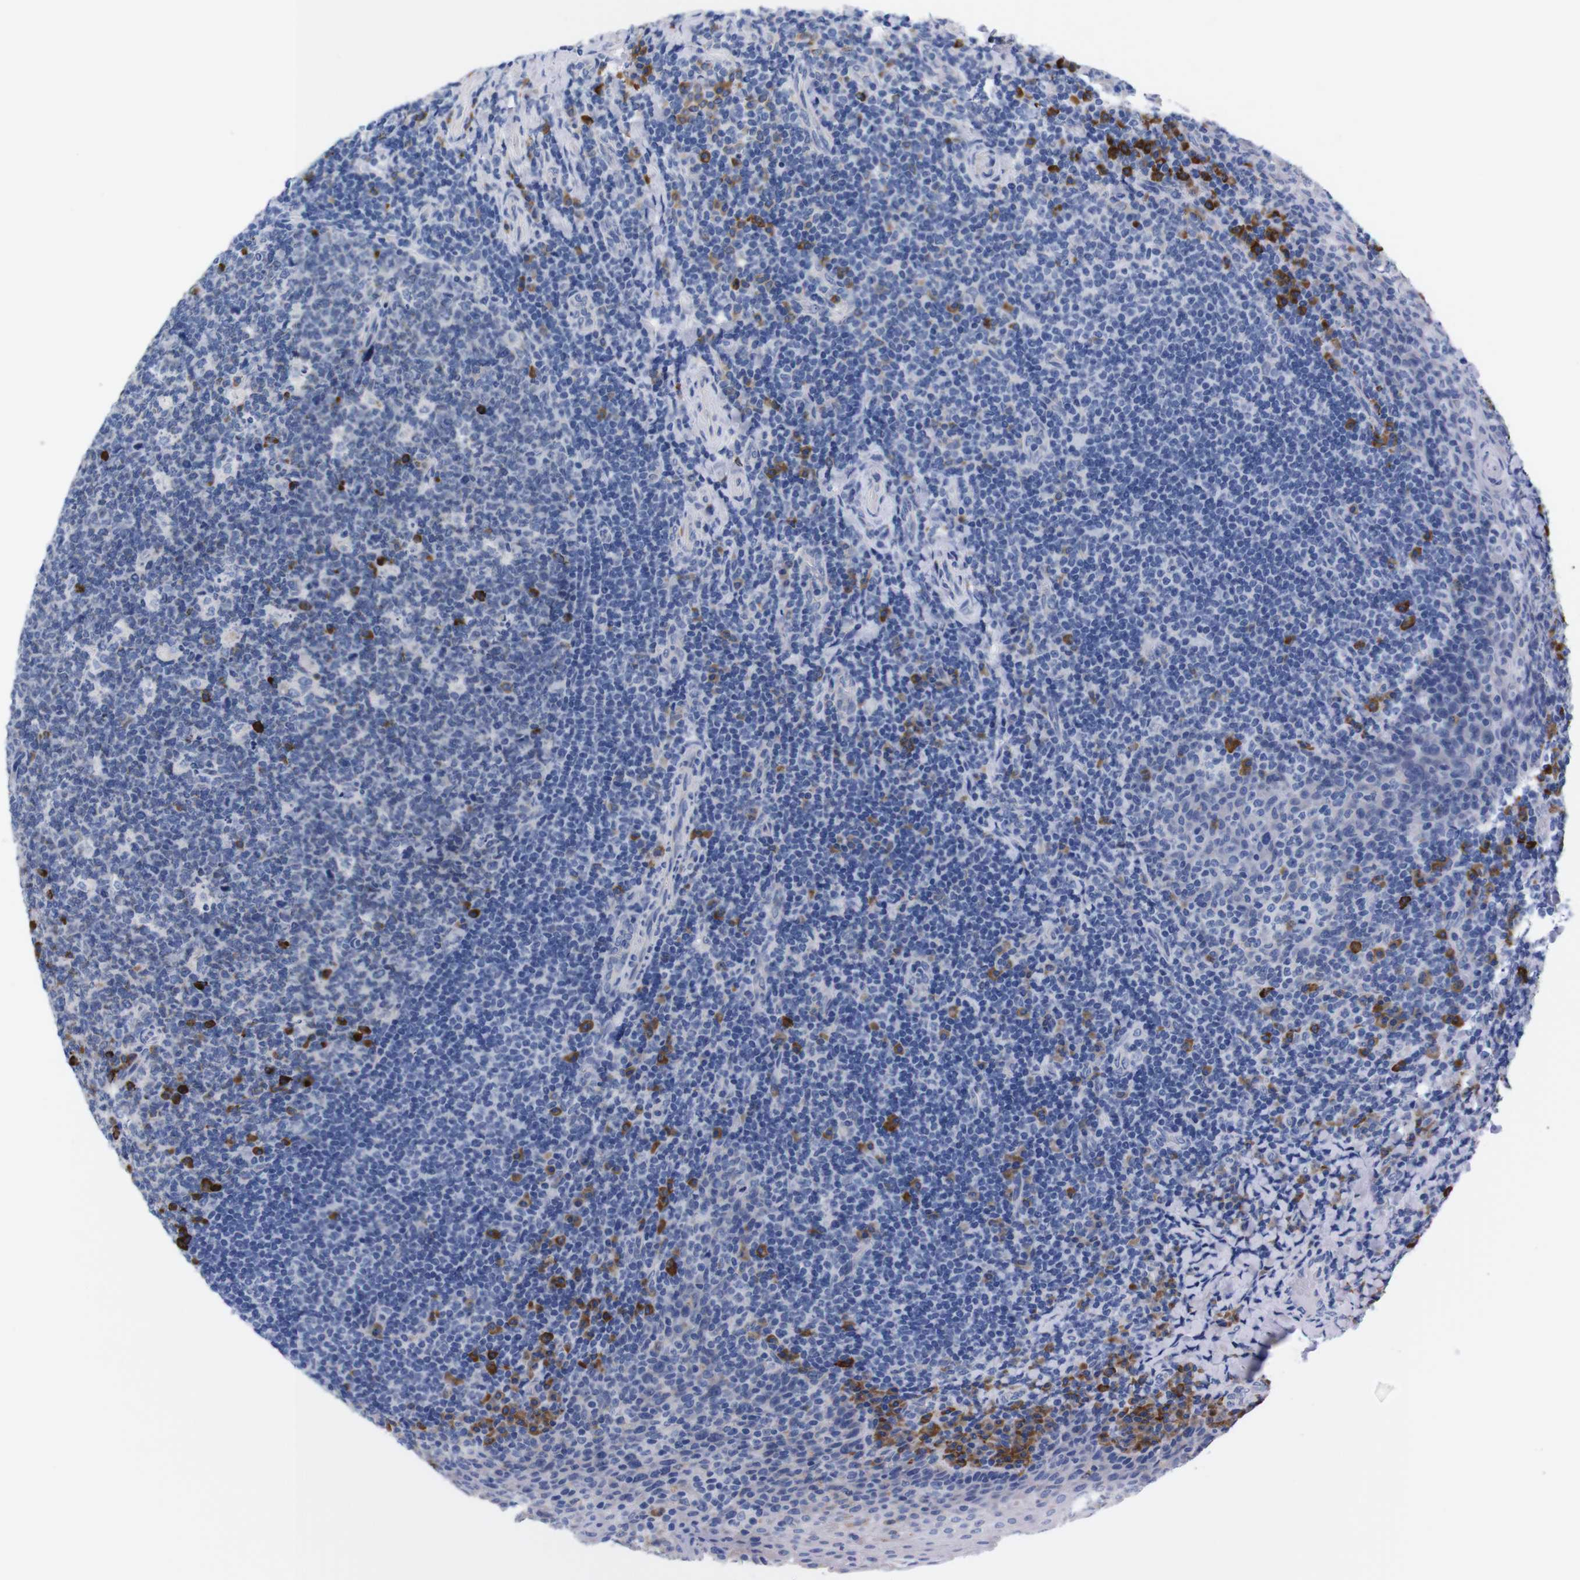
{"staining": {"intensity": "strong", "quantity": "<25%", "location": "cytoplasmic/membranous"}, "tissue": "tonsil", "cell_type": "Germinal center cells", "image_type": "normal", "snomed": [{"axis": "morphology", "description": "Normal tissue, NOS"}, {"axis": "topography", "description": "Tonsil"}], "caption": "An IHC micrograph of unremarkable tissue is shown. Protein staining in brown labels strong cytoplasmic/membranous positivity in tonsil within germinal center cells. The protein is shown in brown color, while the nuclei are stained blue.", "gene": "NEBL", "patient": {"sex": "male", "age": 17}}